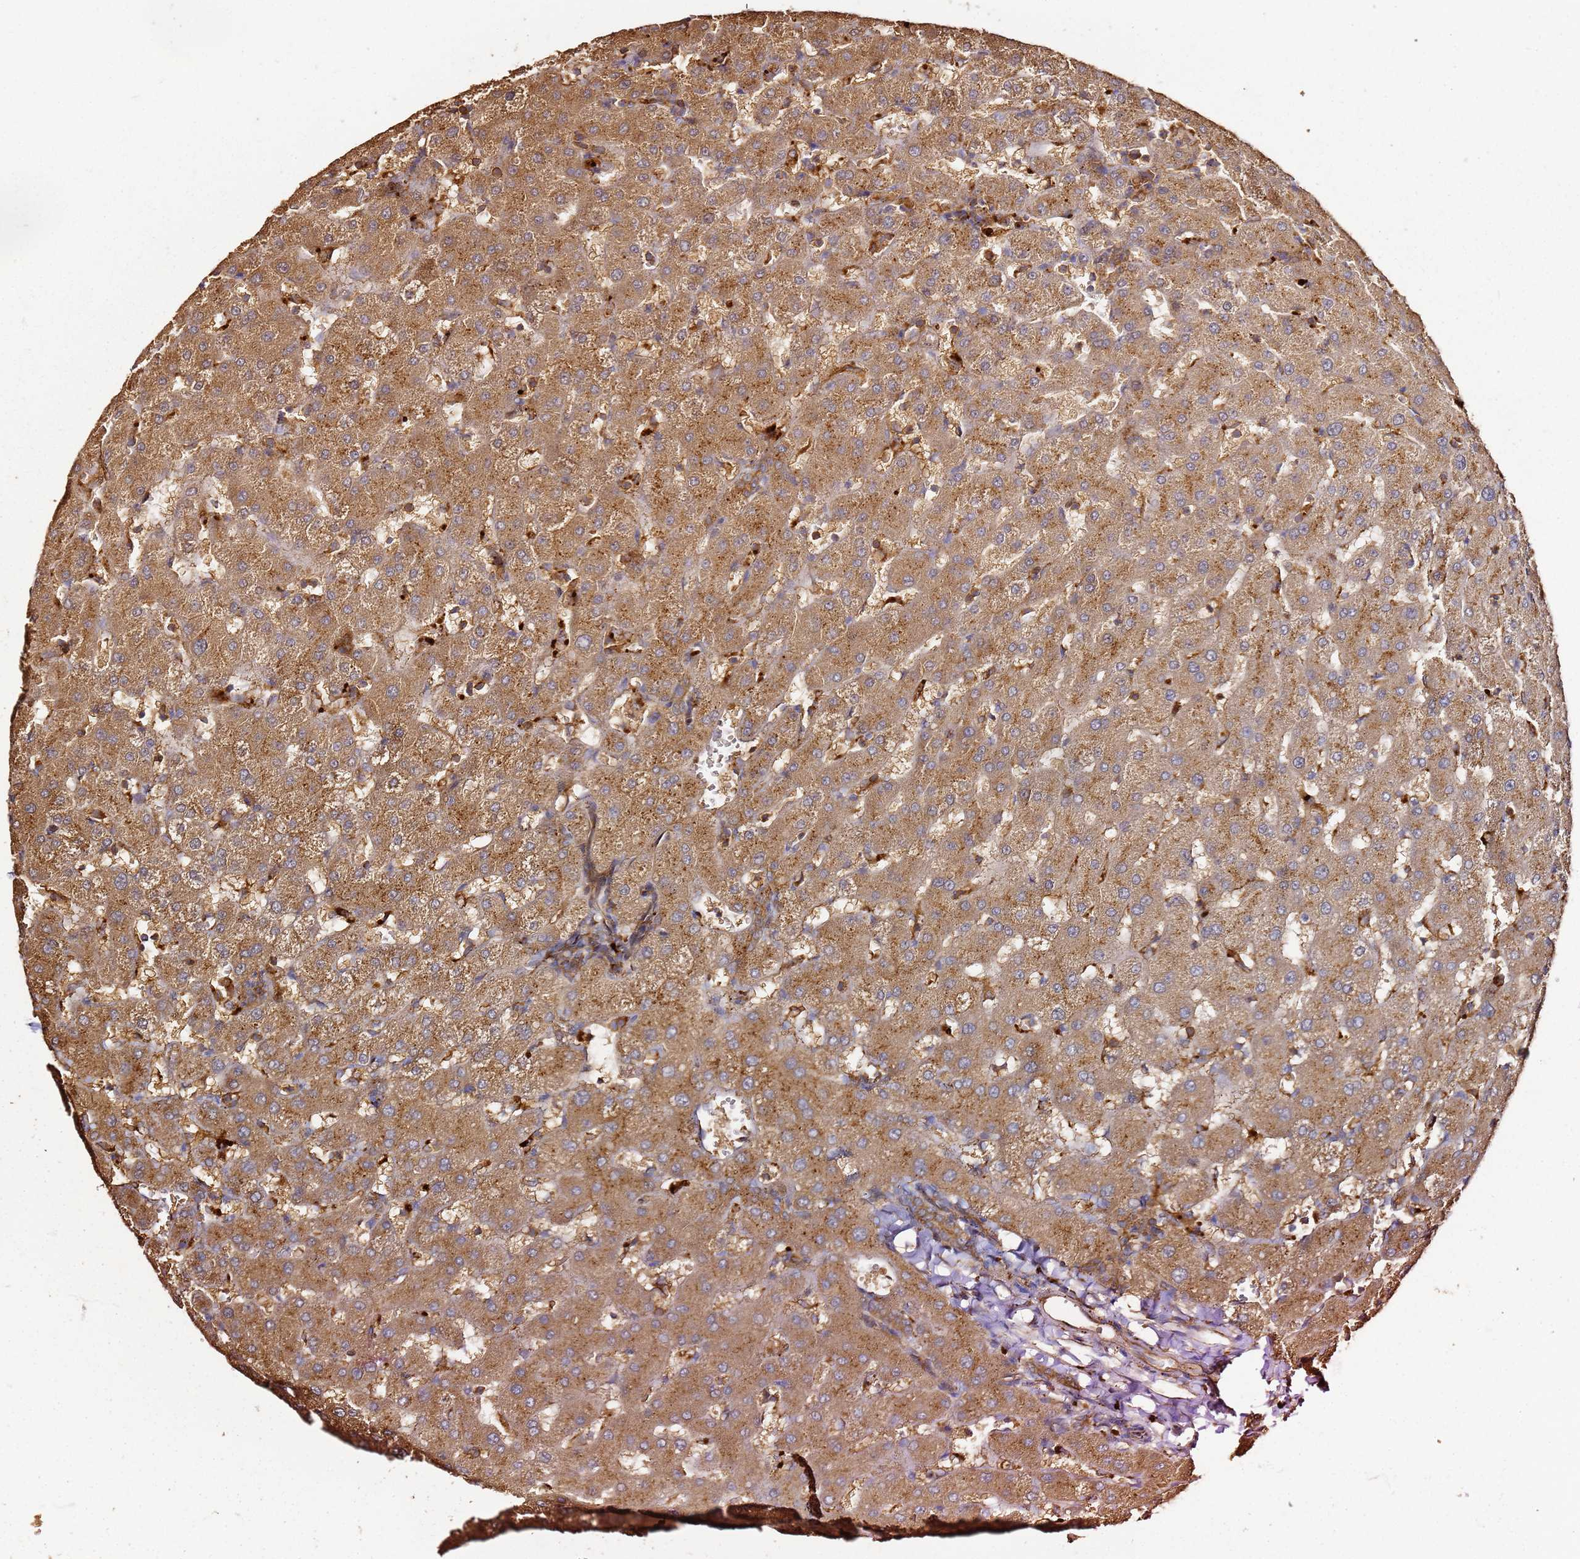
{"staining": {"intensity": "strong", "quantity": ">75%", "location": "cytoplasmic/membranous"}, "tissue": "liver", "cell_type": "Cholangiocytes", "image_type": "normal", "snomed": [{"axis": "morphology", "description": "Normal tissue, NOS"}, {"axis": "topography", "description": "Liver"}], "caption": "Liver stained with immunohistochemistry (IHC) shows strong cytoplasmic/membranous positivity in about >75% of cholangiocytes.", "gene": "SCGB2B2", "patient": {"sex": "female", "age": 63}}